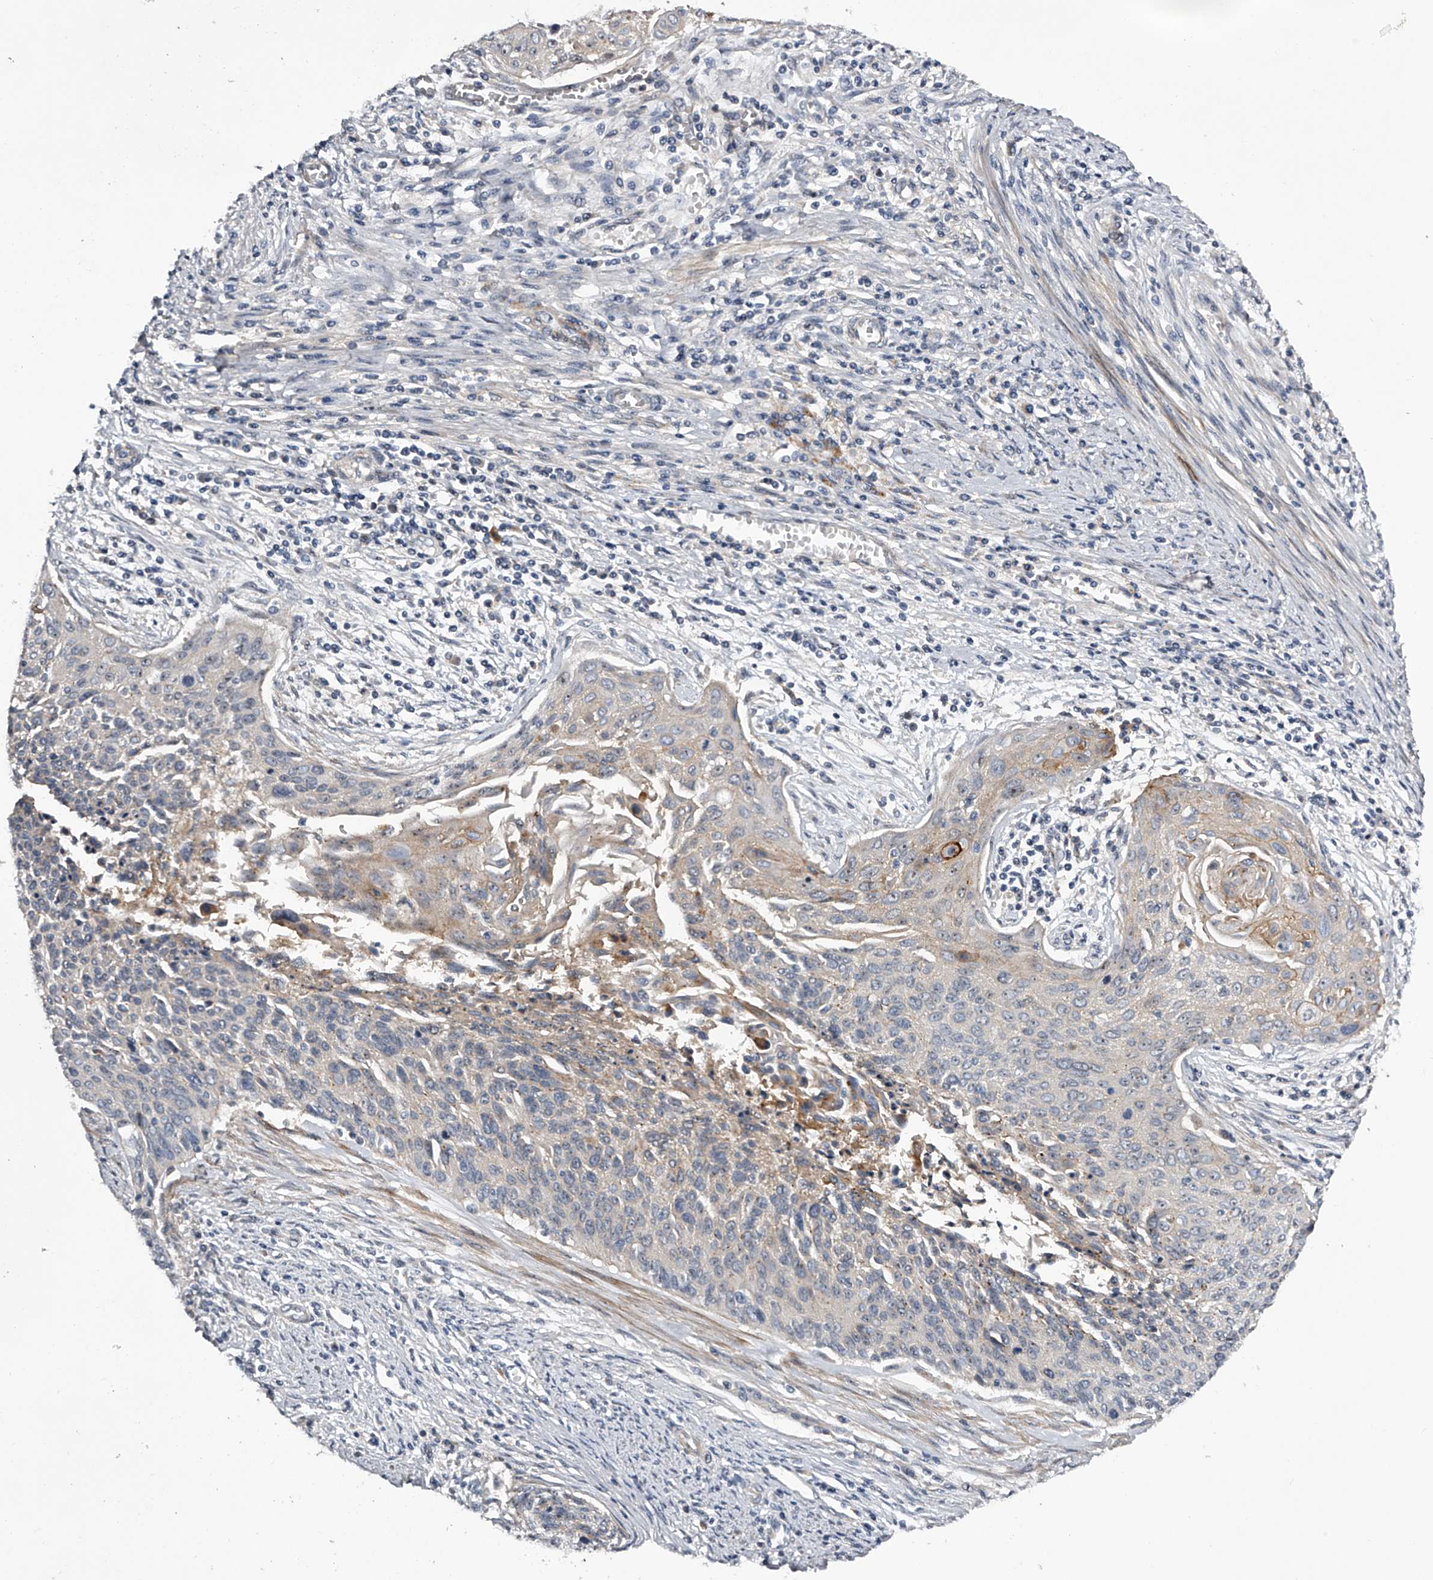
{"staining": {"intensity": "weak", "quantity": "<25%", "location": "nuclear"}, "tissue": "cervical cancer", "cell_type": "Tumor cells", "image_type": "cancer", "snomed": [{"axis": "morphology", "description": "Squamous cell carcinoma, NOS"}, {"axis": "topography", "description": "Cervix"}], "caption": "This is an IHC histopathology image of squamous cell carcinoma (cervical). There is no expression in tumor cells.", "gene": "MDN1", "patient": {"sex": "female", "age": 55}}